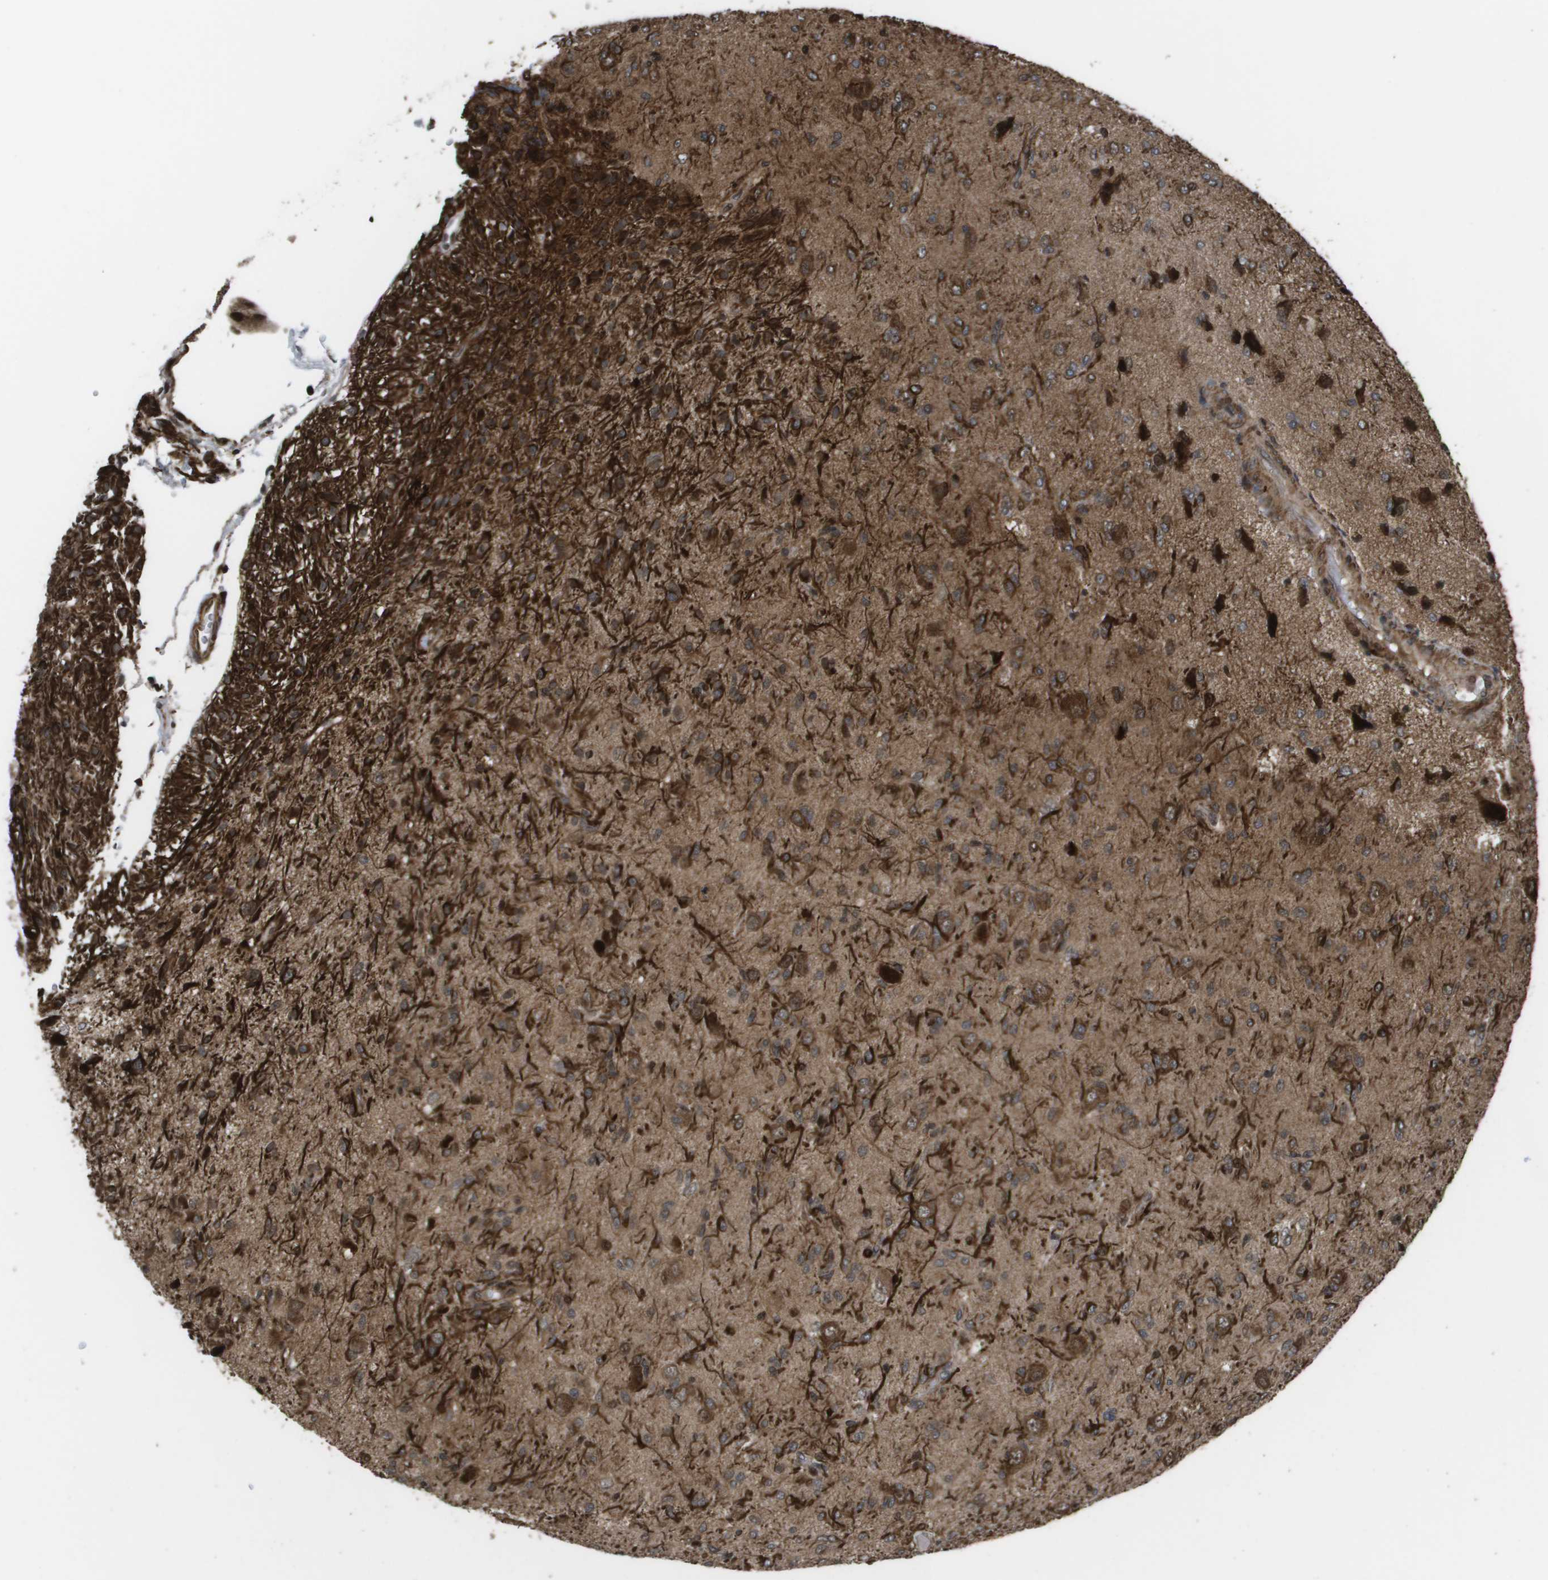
{"staining": {"intensity": "moderate", "quantity": ">75%", "location": "cytoplasmic/membranous"}, "tissue": "glioma", "cell_type": "Tumor cells", "image_type": "cancer", "snomed": [{"axis": "morphology", "description": "Glioma, malignant, High grade"}, {"axis": "topography", "description": "Brain"}], "caption": "Protein staining of glioma tissue displays moderate cytoplasmic/membranous positivity in about >75% of tumor cells. (Stains: DAB (3,3'-diaminobenzidine) in brown, nuclei in blue, Microscopy: brightfield microscopy at high magnification).", "gene": "AXIN2", "patient": {"sex": "female", "age": 59}}